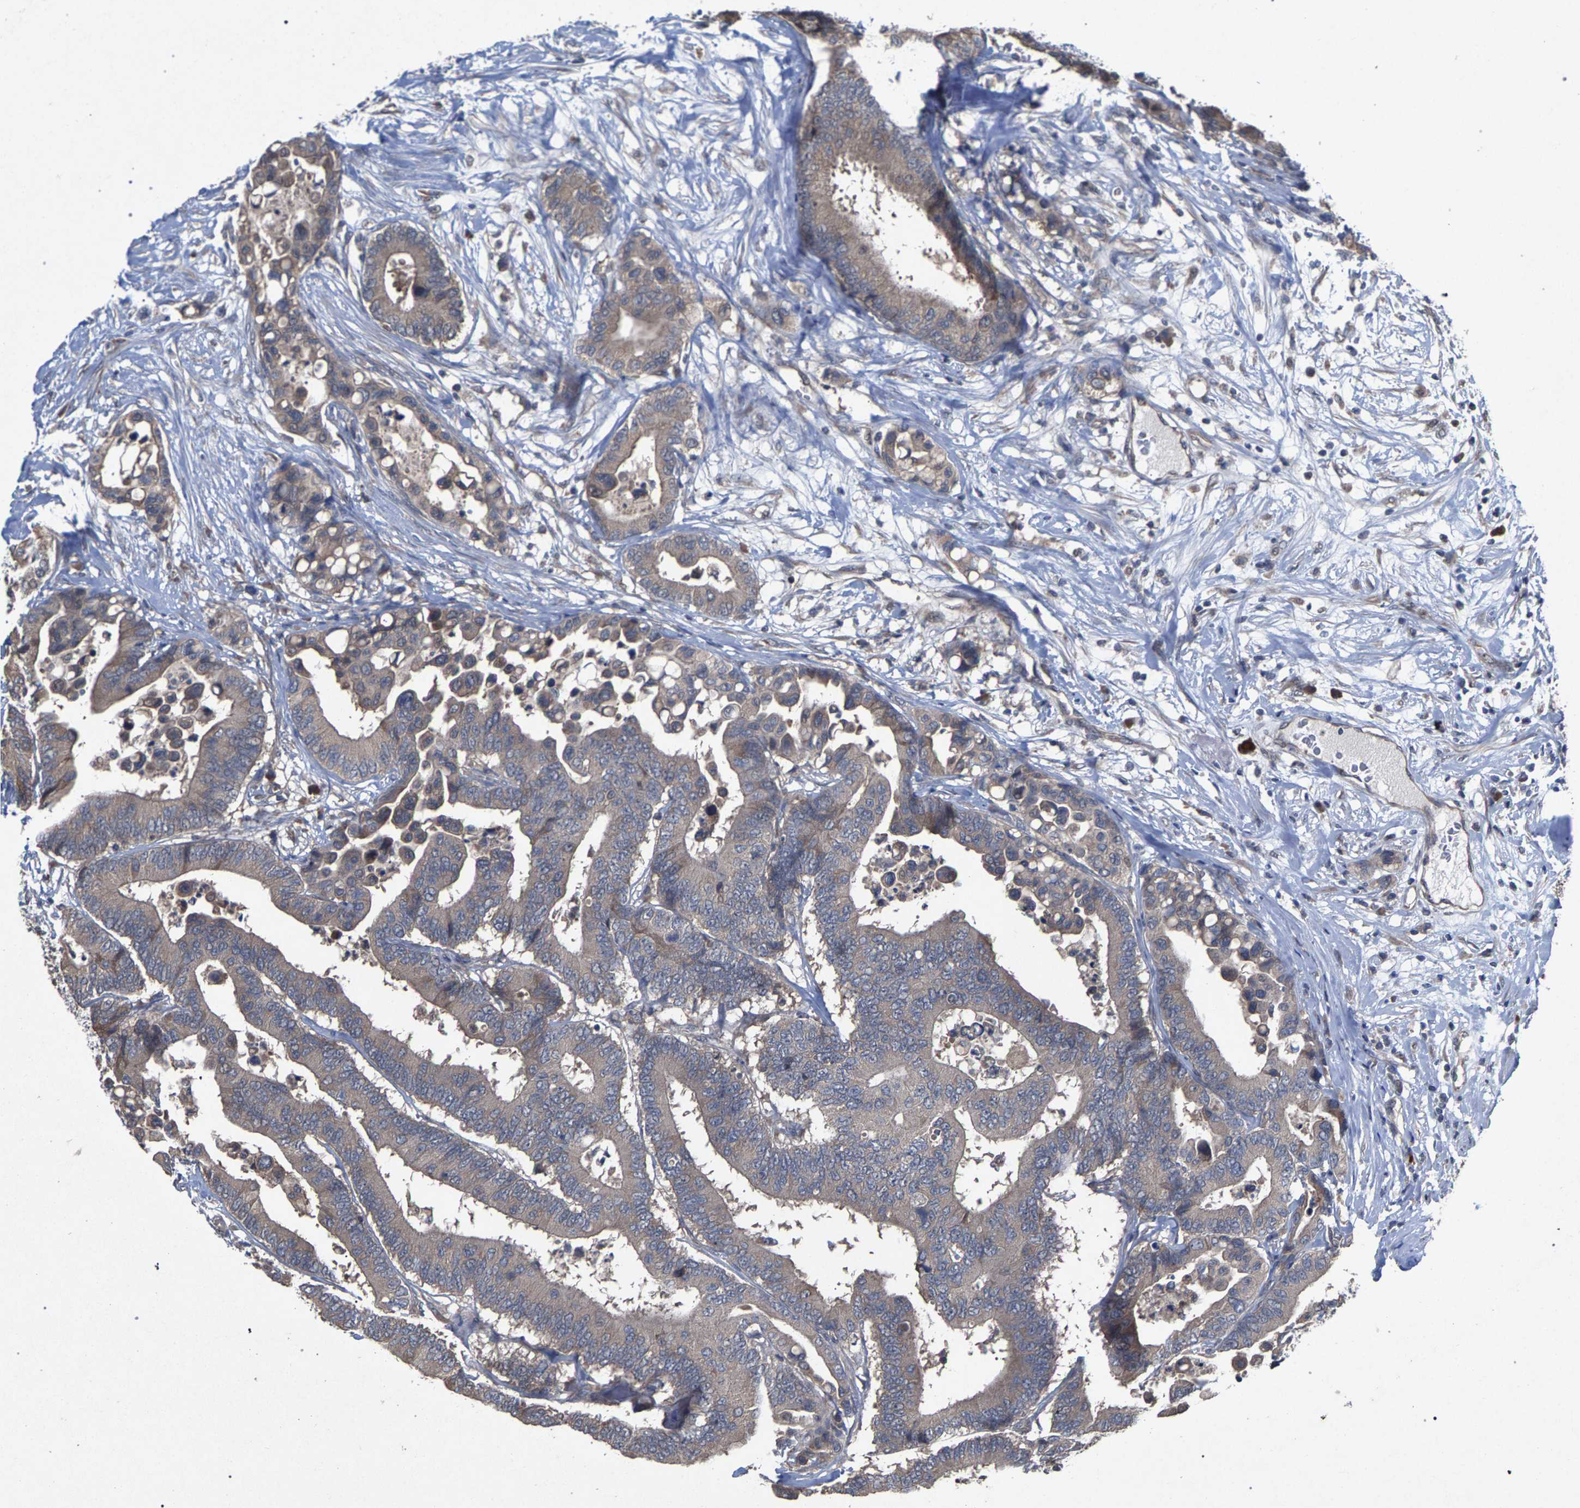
{"staining": {"intensity": "weak", "quantity": ">75%", "location": "cytoplasmic/membranous"}, "tissue": "colorectal cancer", "cell_type": "Tumor cells", "image_type": "cancer", "snomed": [{"axis": "morphology", "description": "Normal tissue, NOS"}, {"axis": "morphology", "description": "Adenocarcinoma, NOS"}, {"axis": "topography", "description": "Colon"}], "caption": "The photomicrograph displays immunohistochemical staining of colorectal adenocarcinoma. There is weak cytoplasmic/membranous expression is appreciated in about >75% of tumor cells. Immunohistochemistry (ihc) stains the protein in brown and the nuclei are stained blue.", "gene": "SLC4A4", "patient": {"sex": "male", "age": 82}}